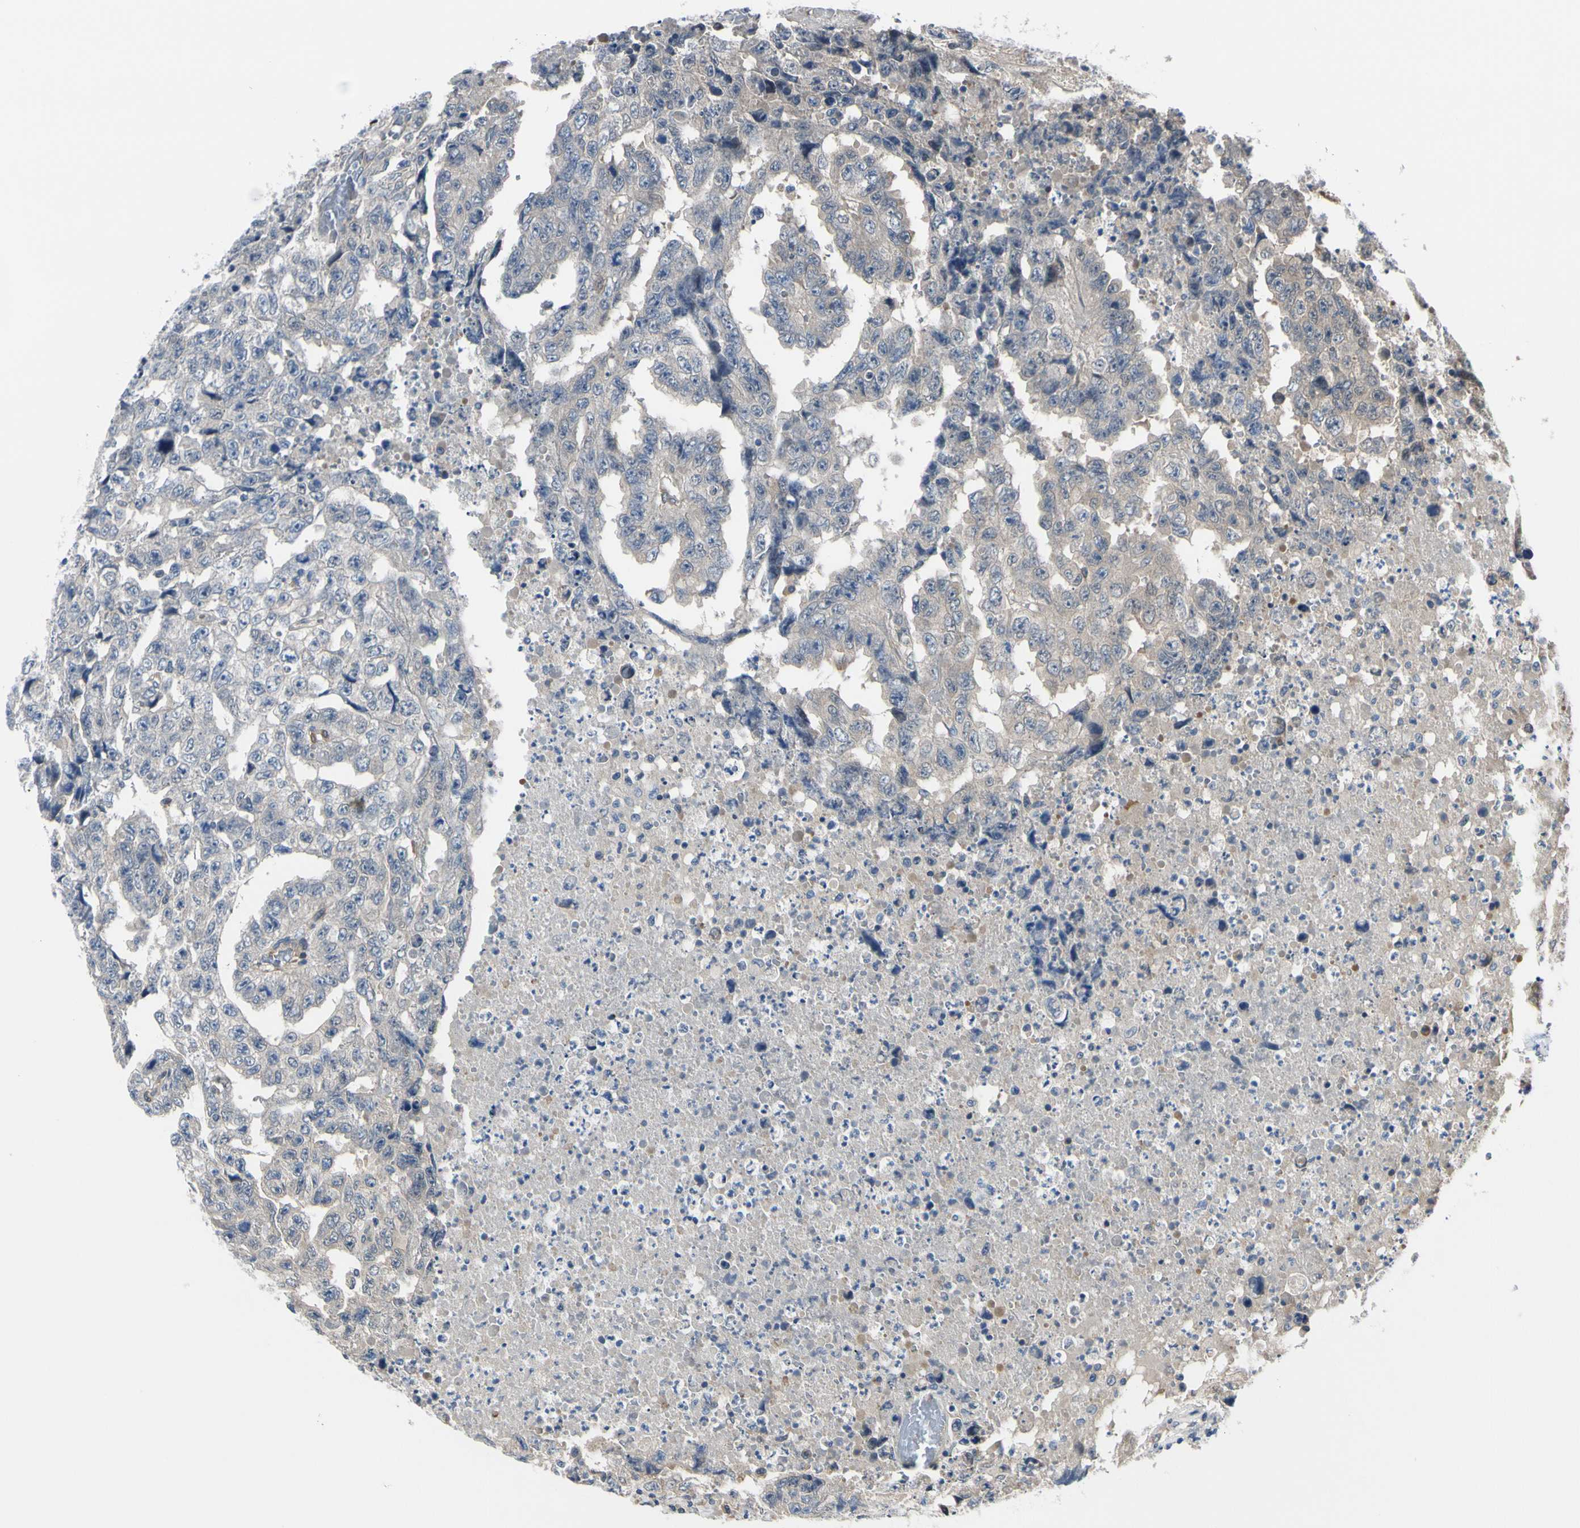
{"staining": {"intensity": "negative", "quantity": "none", "location": "none"}, "tissue": "testis cancer", "cell_type": "Tumor cells", "image_type": "cancer", "snomed": [{"axis": "morphology", "description": "Necrosis, NOS"}, {"axis": "morphology", "description": "Carcinoma, Embryonal, NOS"}, {"axis": "topography", "description": "Testis"}], "caption": "Tumor cells are negative for brown protein staining in embryonal carcinoma (testis).", "gene": "RASGRF1", "patient": {"sex": "male", "age": 19}}